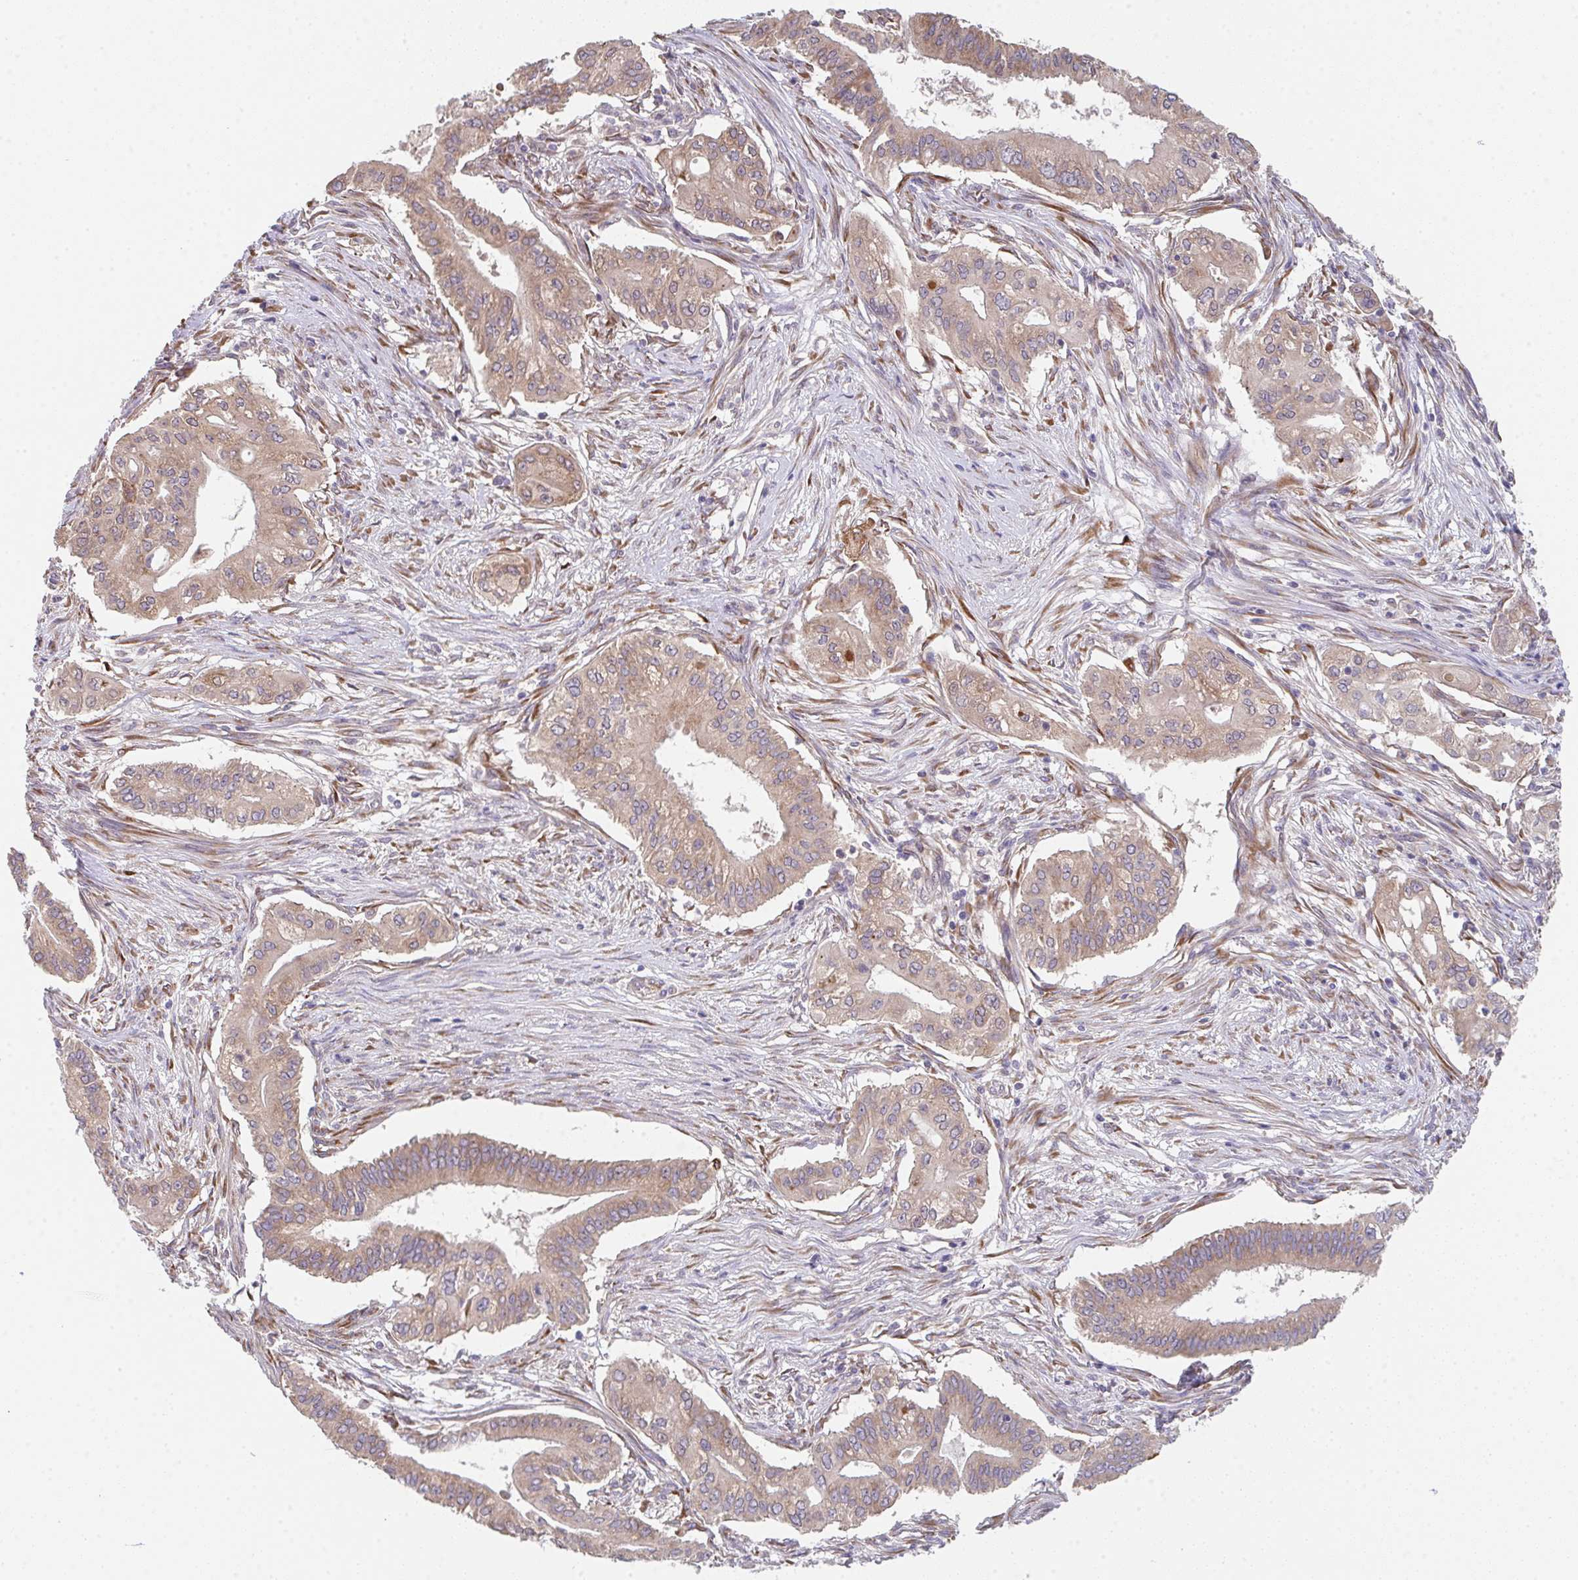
{"staining": {"intensity": "moderate", "quantity": ">75%", "location": "cytoplasmic/membranous"}, "tissue": "pancreatic cancer", "cell_type": "Tumor cells", "image_type": "cancer", "snomed": [{"axis": "morphology", "description": "Adenocarcinoma, NOS"}, {"axis": "topography", "description": "Pancreas"}], "caption": "The image demonstrates a brown stain indicating the presence of a protein in the cytoplasmic/membranous of tumor cells in pancreatic cancer (adenocarcinoma).", "gene": "TSPAN31", "patient": {"sex": "female", "age": 68}}